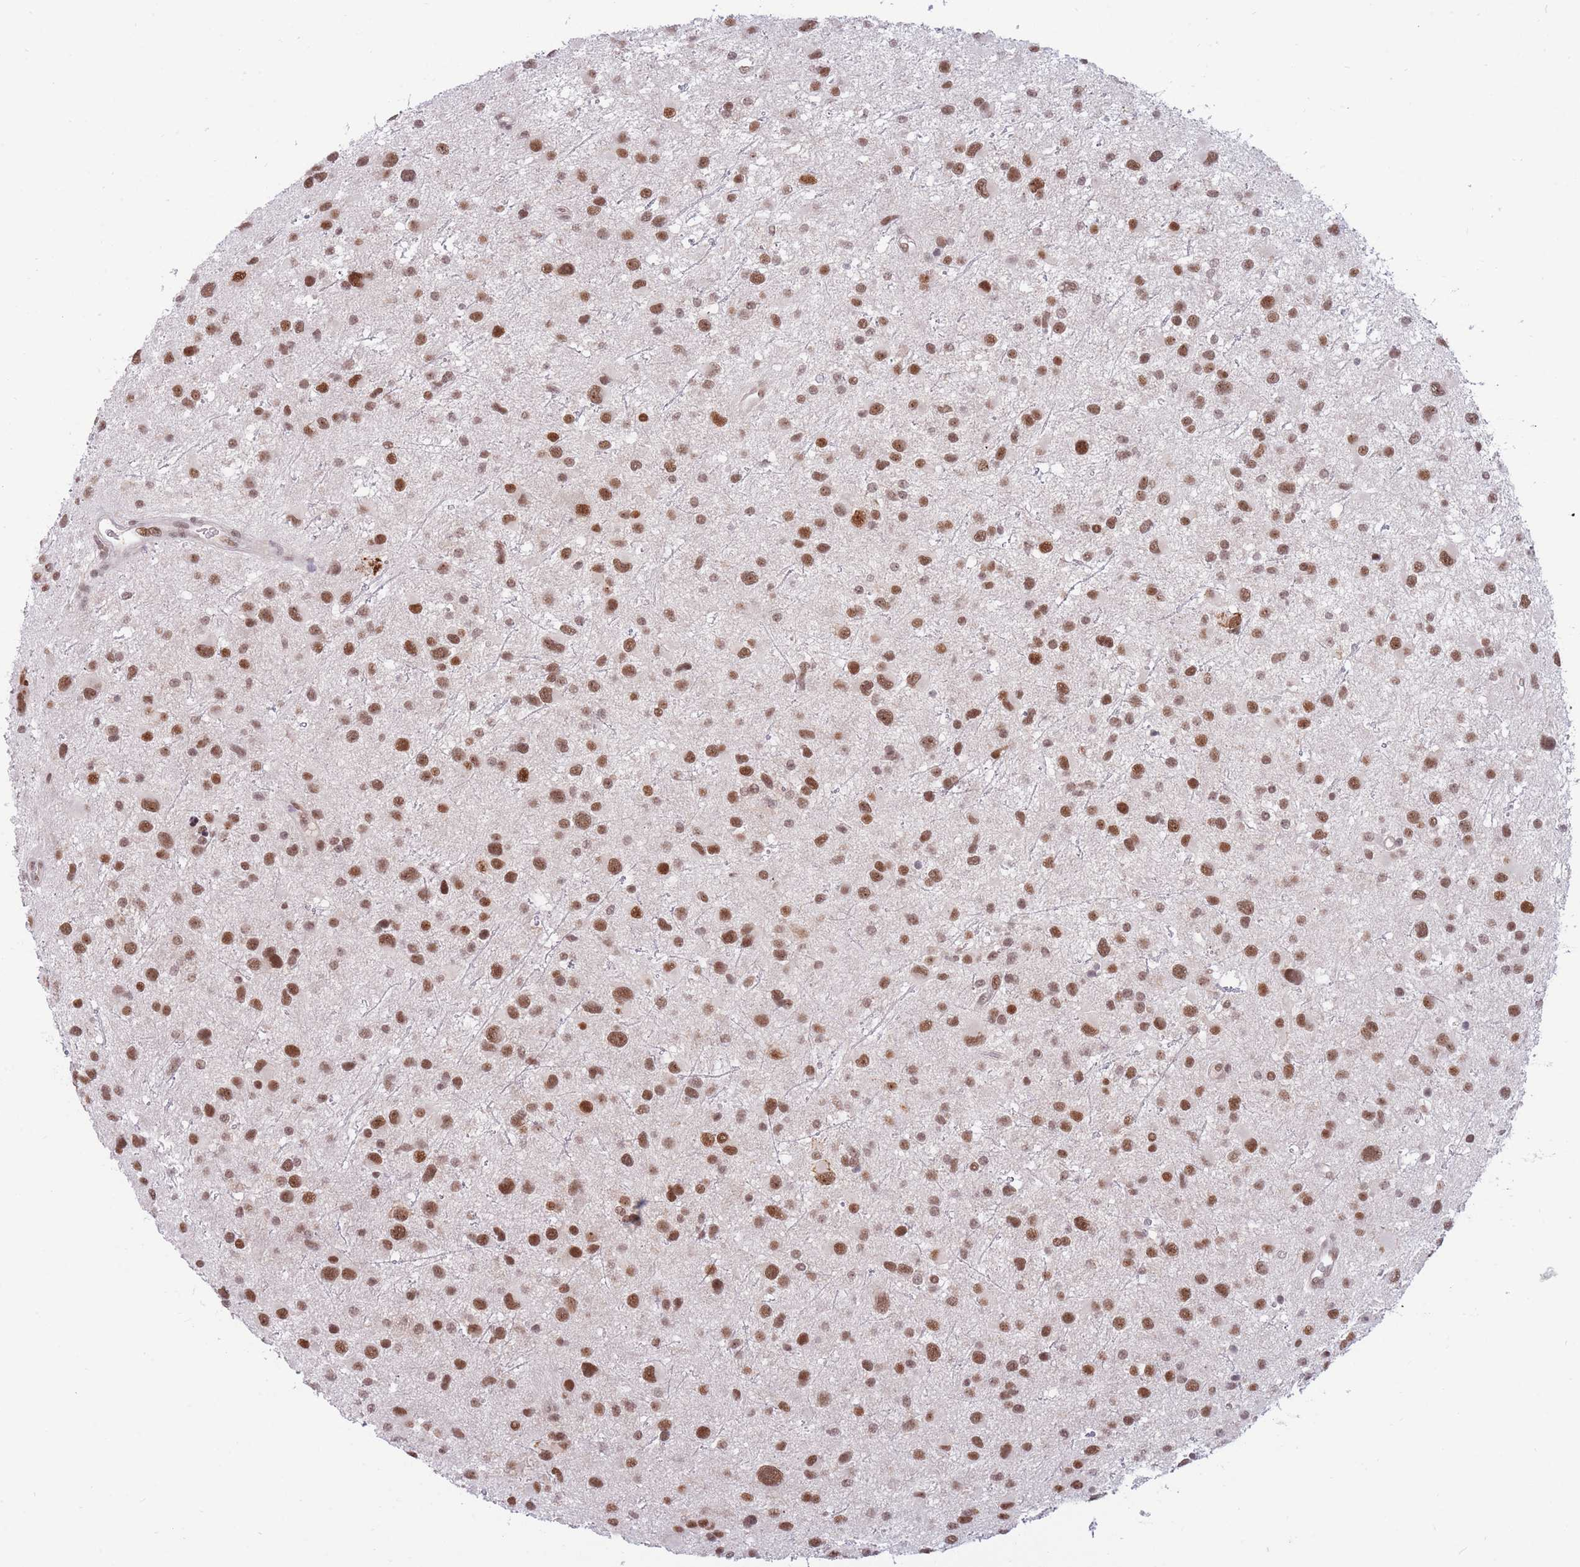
{"staining": {"intensity": "moderate", "quantity": ">75%", "location": "nuclear"}, "tissue": "glioma", "cell_type": "Tumor cells", "image_type": "cancer", "snomed": [{"axis": "morphology", "description": "Glioma, malignant, Low grade"}, {"axis": "topography", "description": "Brain"}], "caption": "Malignant glioma (low-grade) tissue displays moderate nuclear positivity in about >75% of tumor cells (DAB IHC with brightfield microscopy, high magnification).", "gene": "TARBP2", "patient": {"sex": "female", "age": 32}}